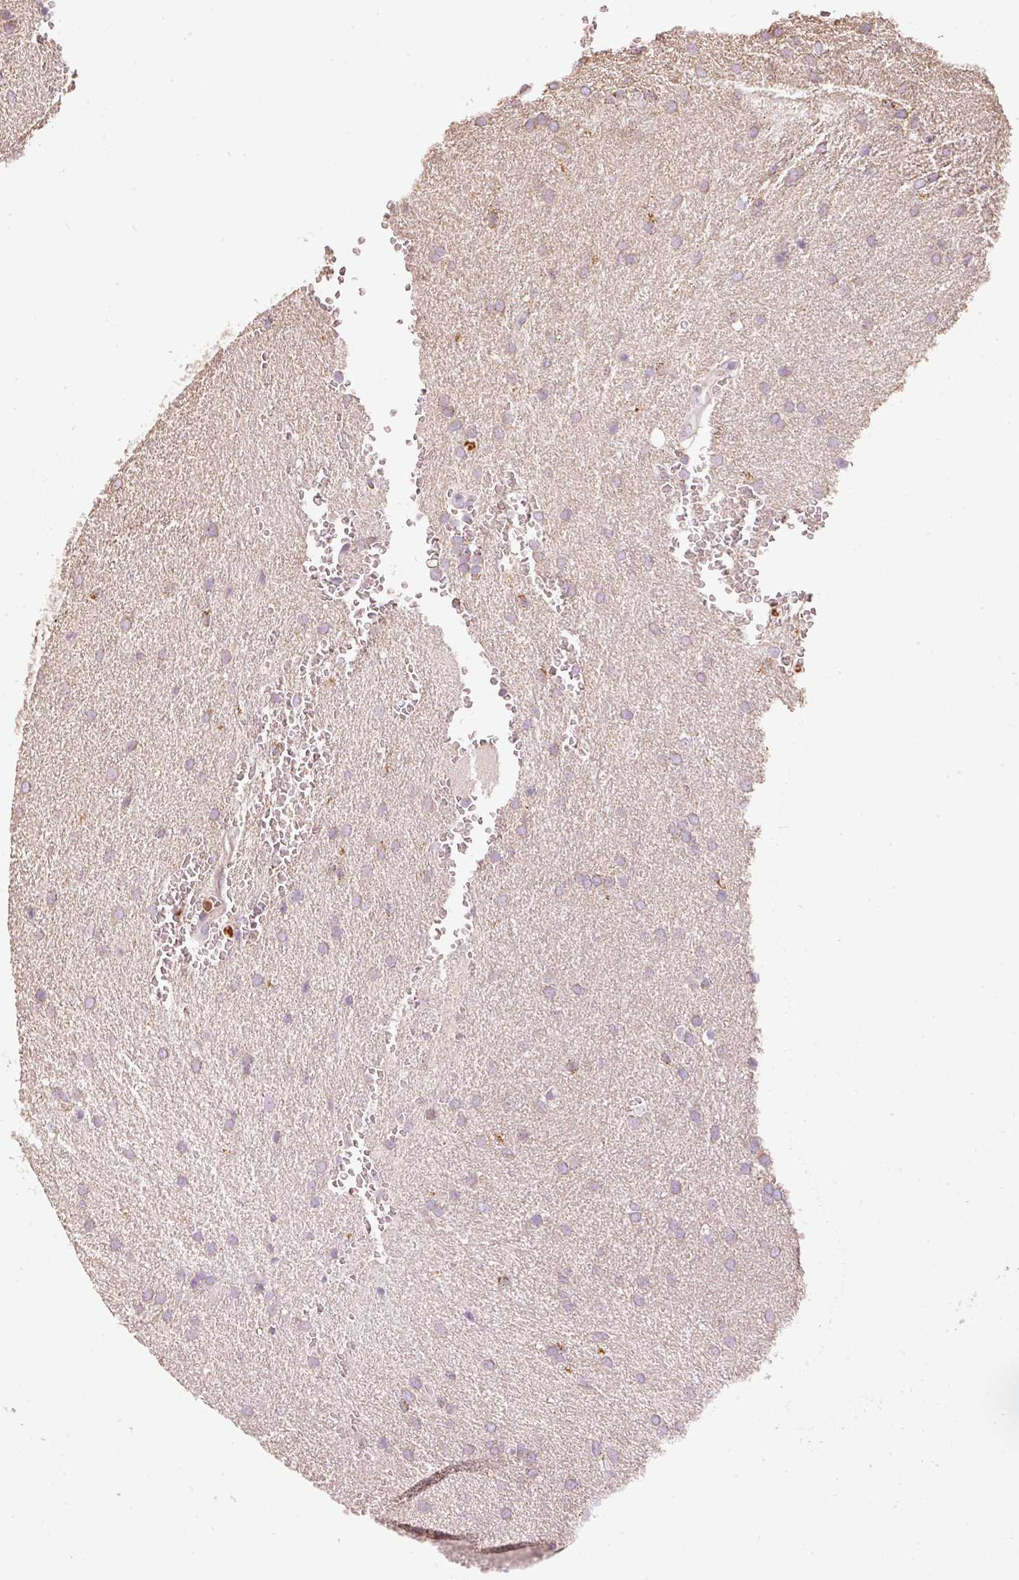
{"staining": {"intensity": "moderate", "quantity": "<25%", "location": "cytoplasmic/membranous"}, "tissue": "glioma", "cell_type": "Tumor cells", "image_type": "cancer", "snomed": [{"axis": "morphology", "description": "Glioma, malignant, Low grade"}, {"axis": "topography", "description": "Brain"}], "caption": "Glioma stained with IHC reveals moderate cytoplasmic/membranous positivity in about <25% of tumor cells.", "gene": "MTHFD1L", "patient": {"sex": "female", "age": 33}}